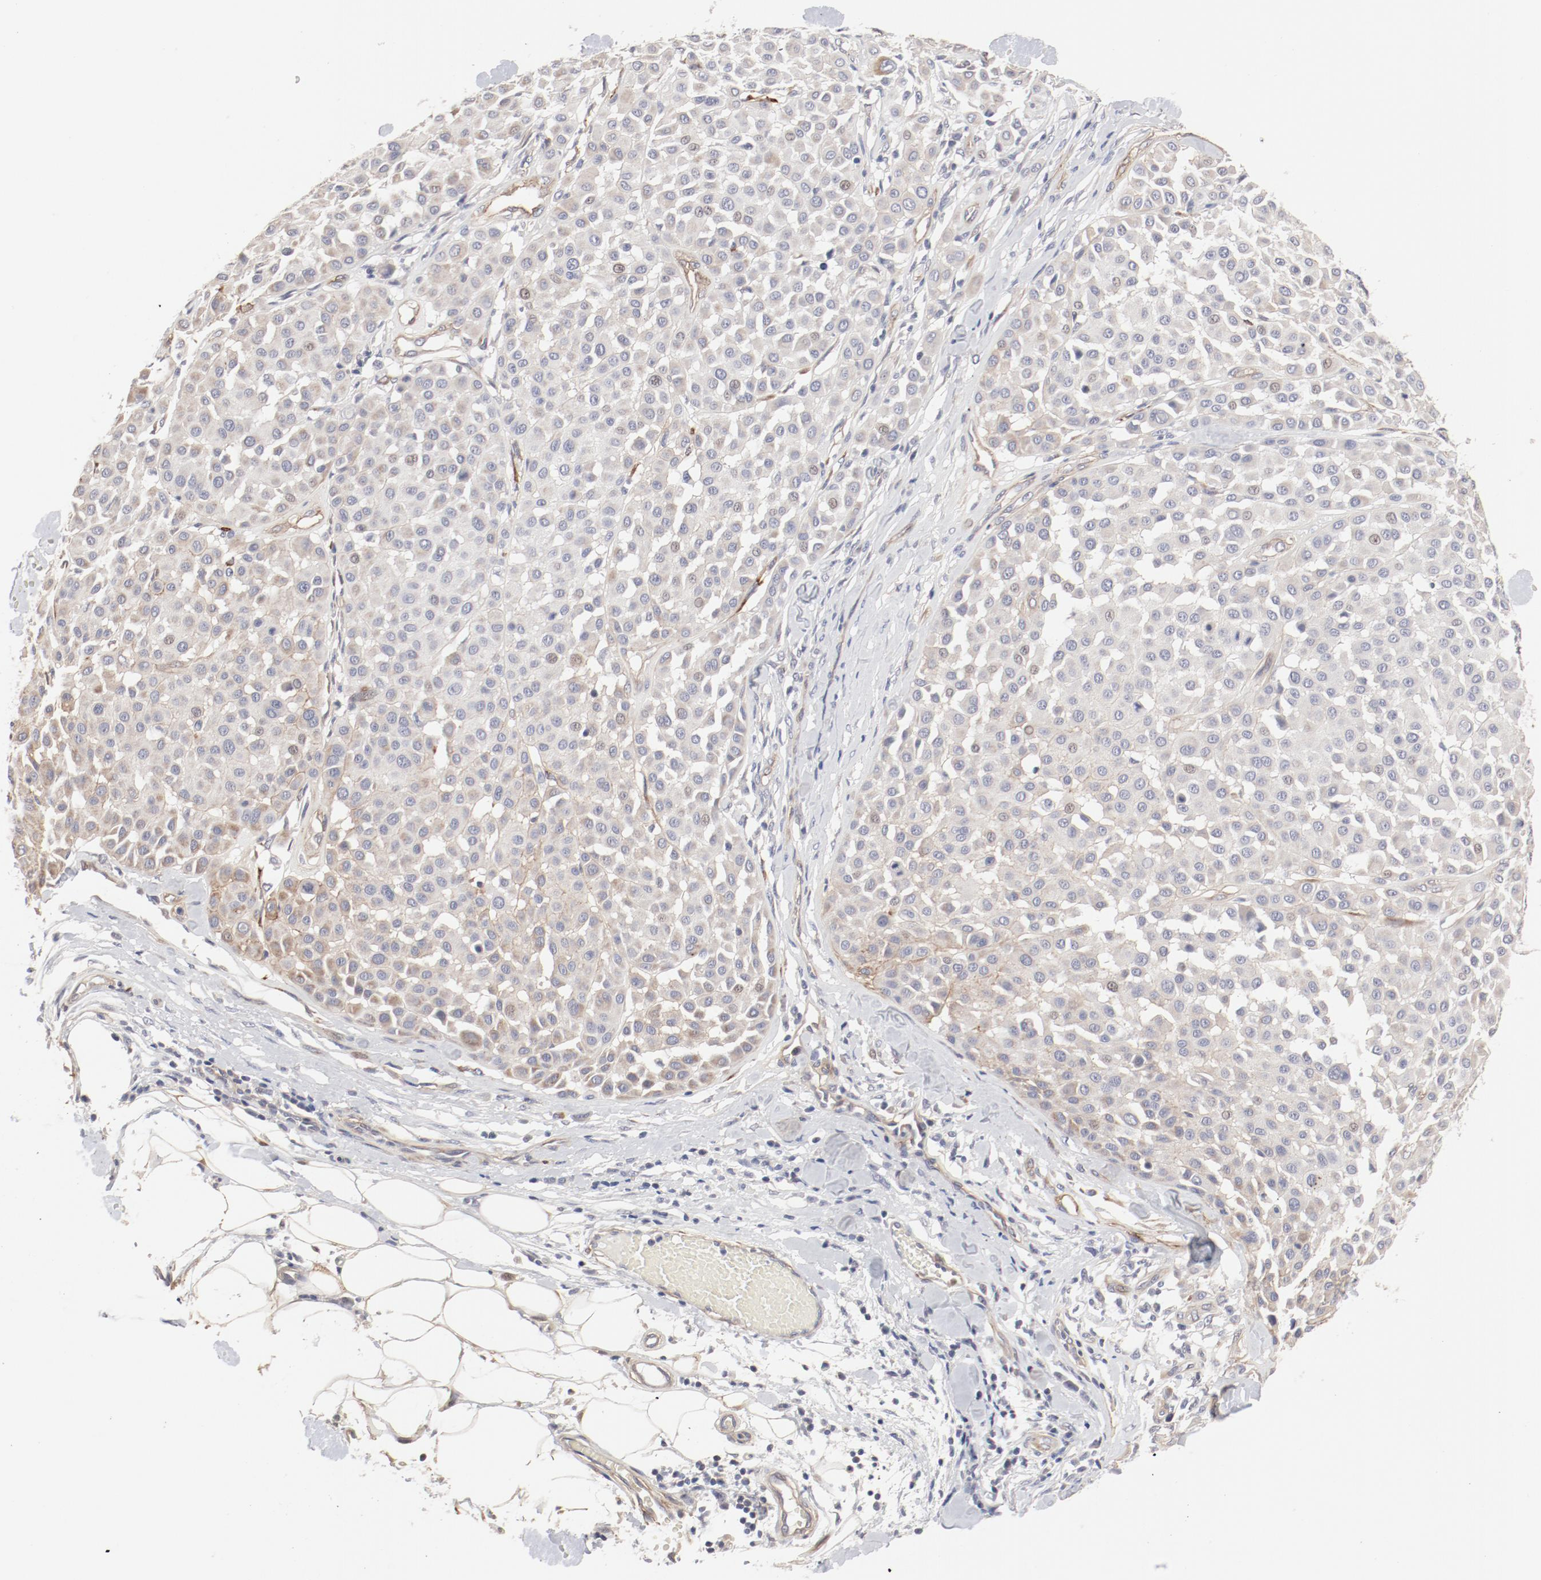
{"staining": {"intensity": "negative", "quantity": "none", "location": "none"}, "tissue": "melanoma", "cell_type": "Tumor cells", "image_type": "cancer", "snomed": [{"axis": "morphology", "description": "Malignant melanoma, Metastatic site"}, {"axis": "topography", "description": "Soft tissue"}], "caption": "Protein analysis of melanoma shows no significant expression in tumor cells.", "gene": "MAGED4", "patient": {"sex": "male", "age": 41}}